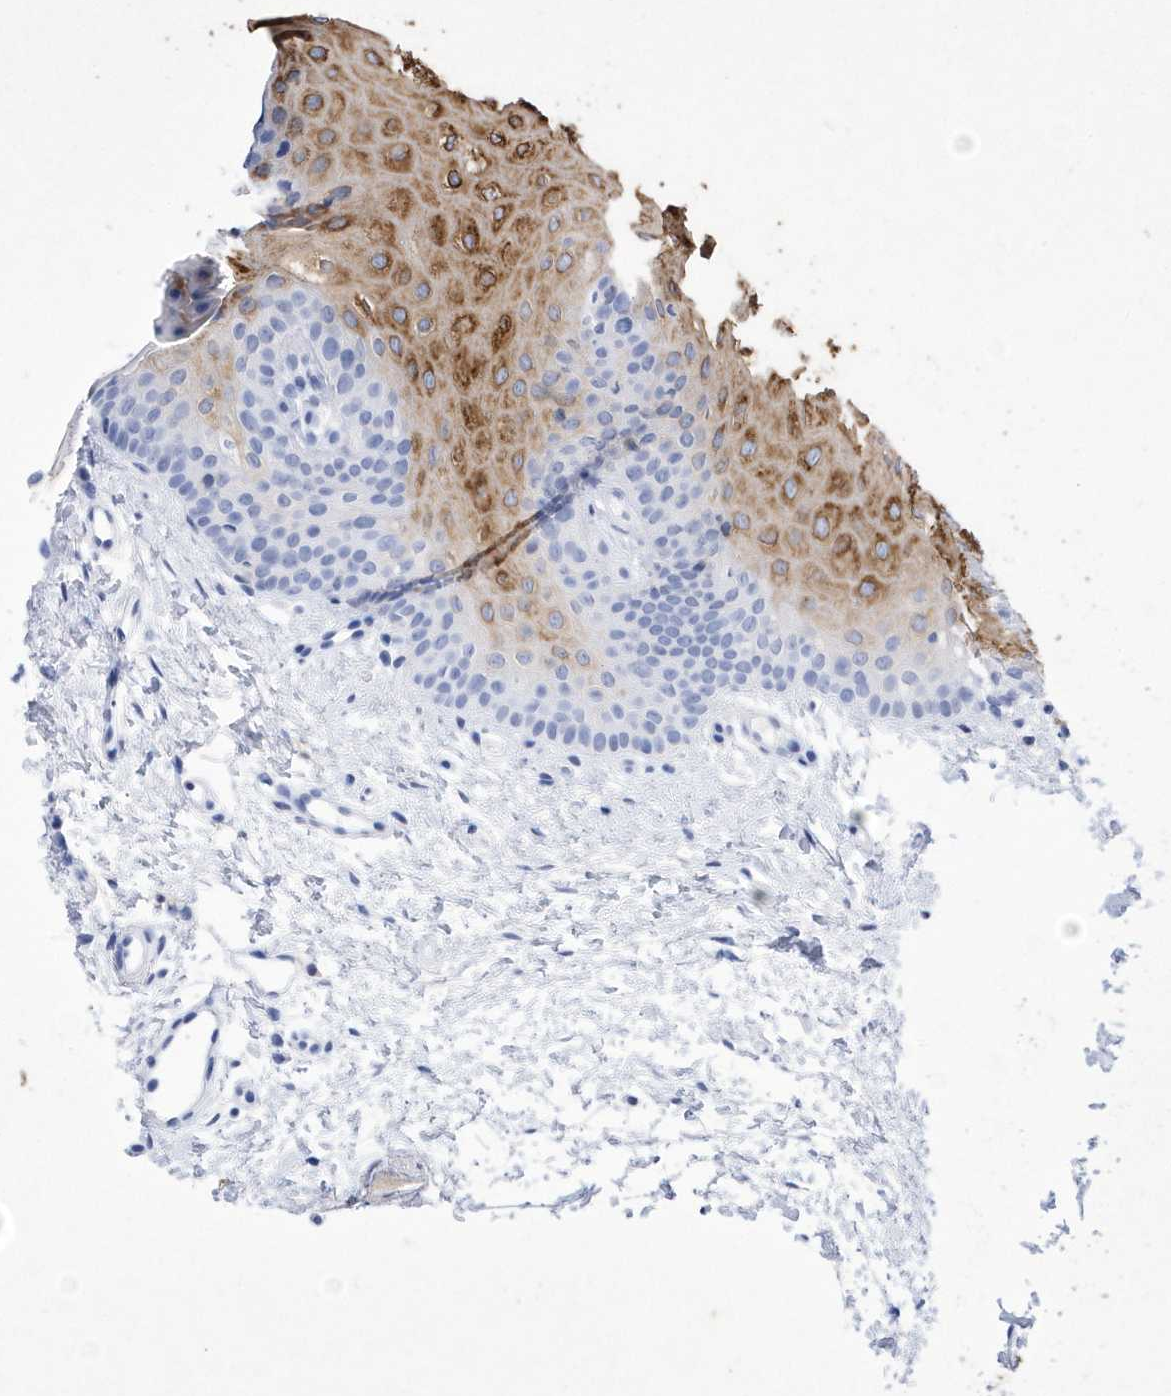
{"staining": {"intensity": "moderate", "quantity": "25%-75%", "location": "cytoplasmic/membranous"}, "tissue": "oral mucosa", "cell_type": "Squamous epithelial cells", "image_type": "normal", "snomed": [{"axis": "morphology", "description": "Normal tissue, NOS"}, {"axis": "topography", "description": "Oral tissue"}], "caption": "An IHC photomicrograph of normal tissue is shown. Protein staining in brown shows moderate cytoplasmic/membranous positivity in oral mucosa within squamous epithelial cells. The protein is shown in brown color, while the nuclei are stained blue.", "gene": "BHLHA15", "patient": {"sex": "female", "age": 68}}